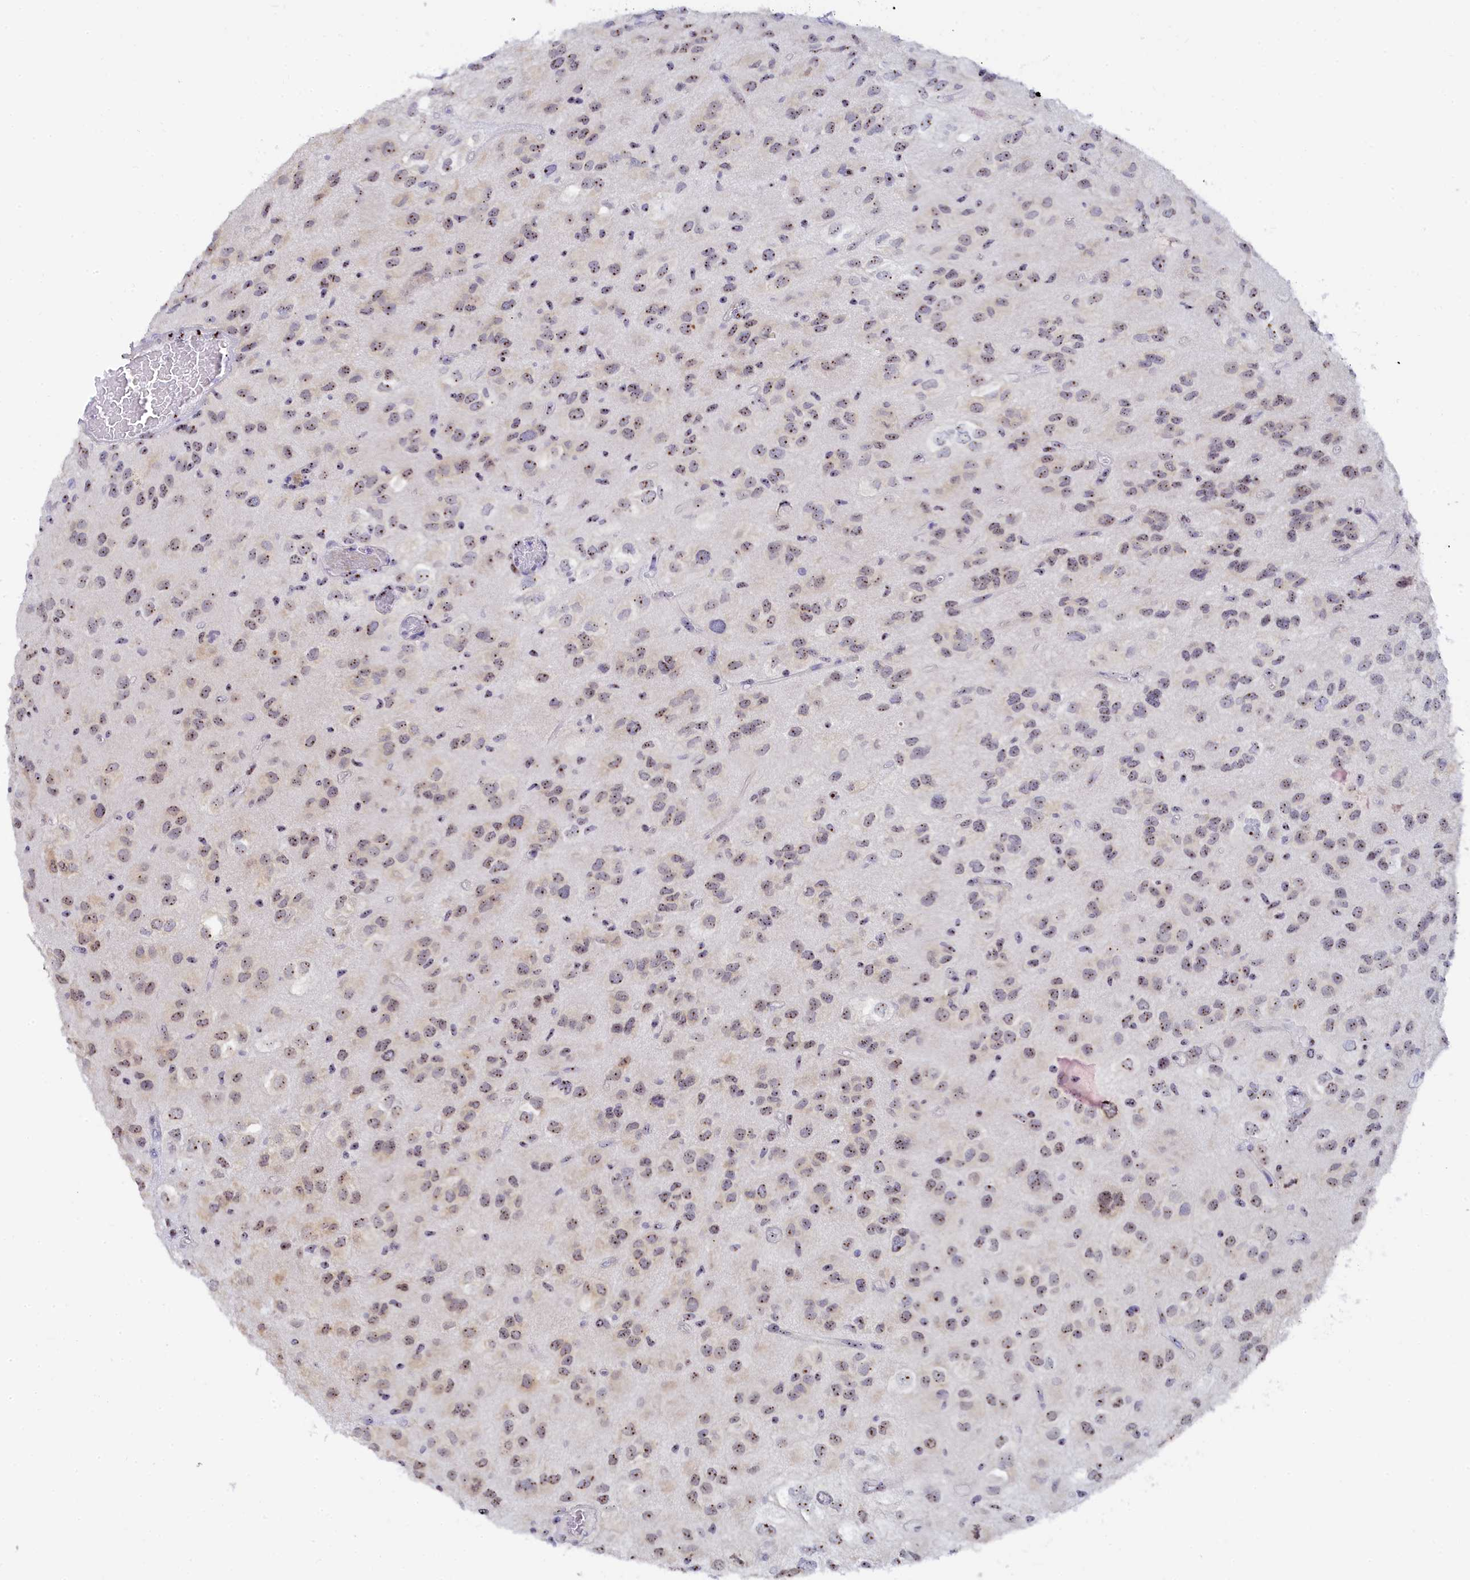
{"staining": {"intensity": "moderate", "quantity": "25%-75%", "location": "nuclear"}, "tissue": "glioma", "cell_type": "Tumor cells", "image_type": "cancer", "snomed": [{"axis": "morphology", "description": "Glioma, malignant, Low grade"}, {"axis": "topography", "description": "Brain"}], "caption": "A medium amount of moderate nuclear positivity is identified in approximately 25%-75% of tumor cells in glioma tissue. The protein is stained brown, and the nuclei are stained in blue (DAB IHC with brightfield microscopy, high magnification).", "gene": "RSL1D1", "patient": {"sex": "male", "age": 66}}